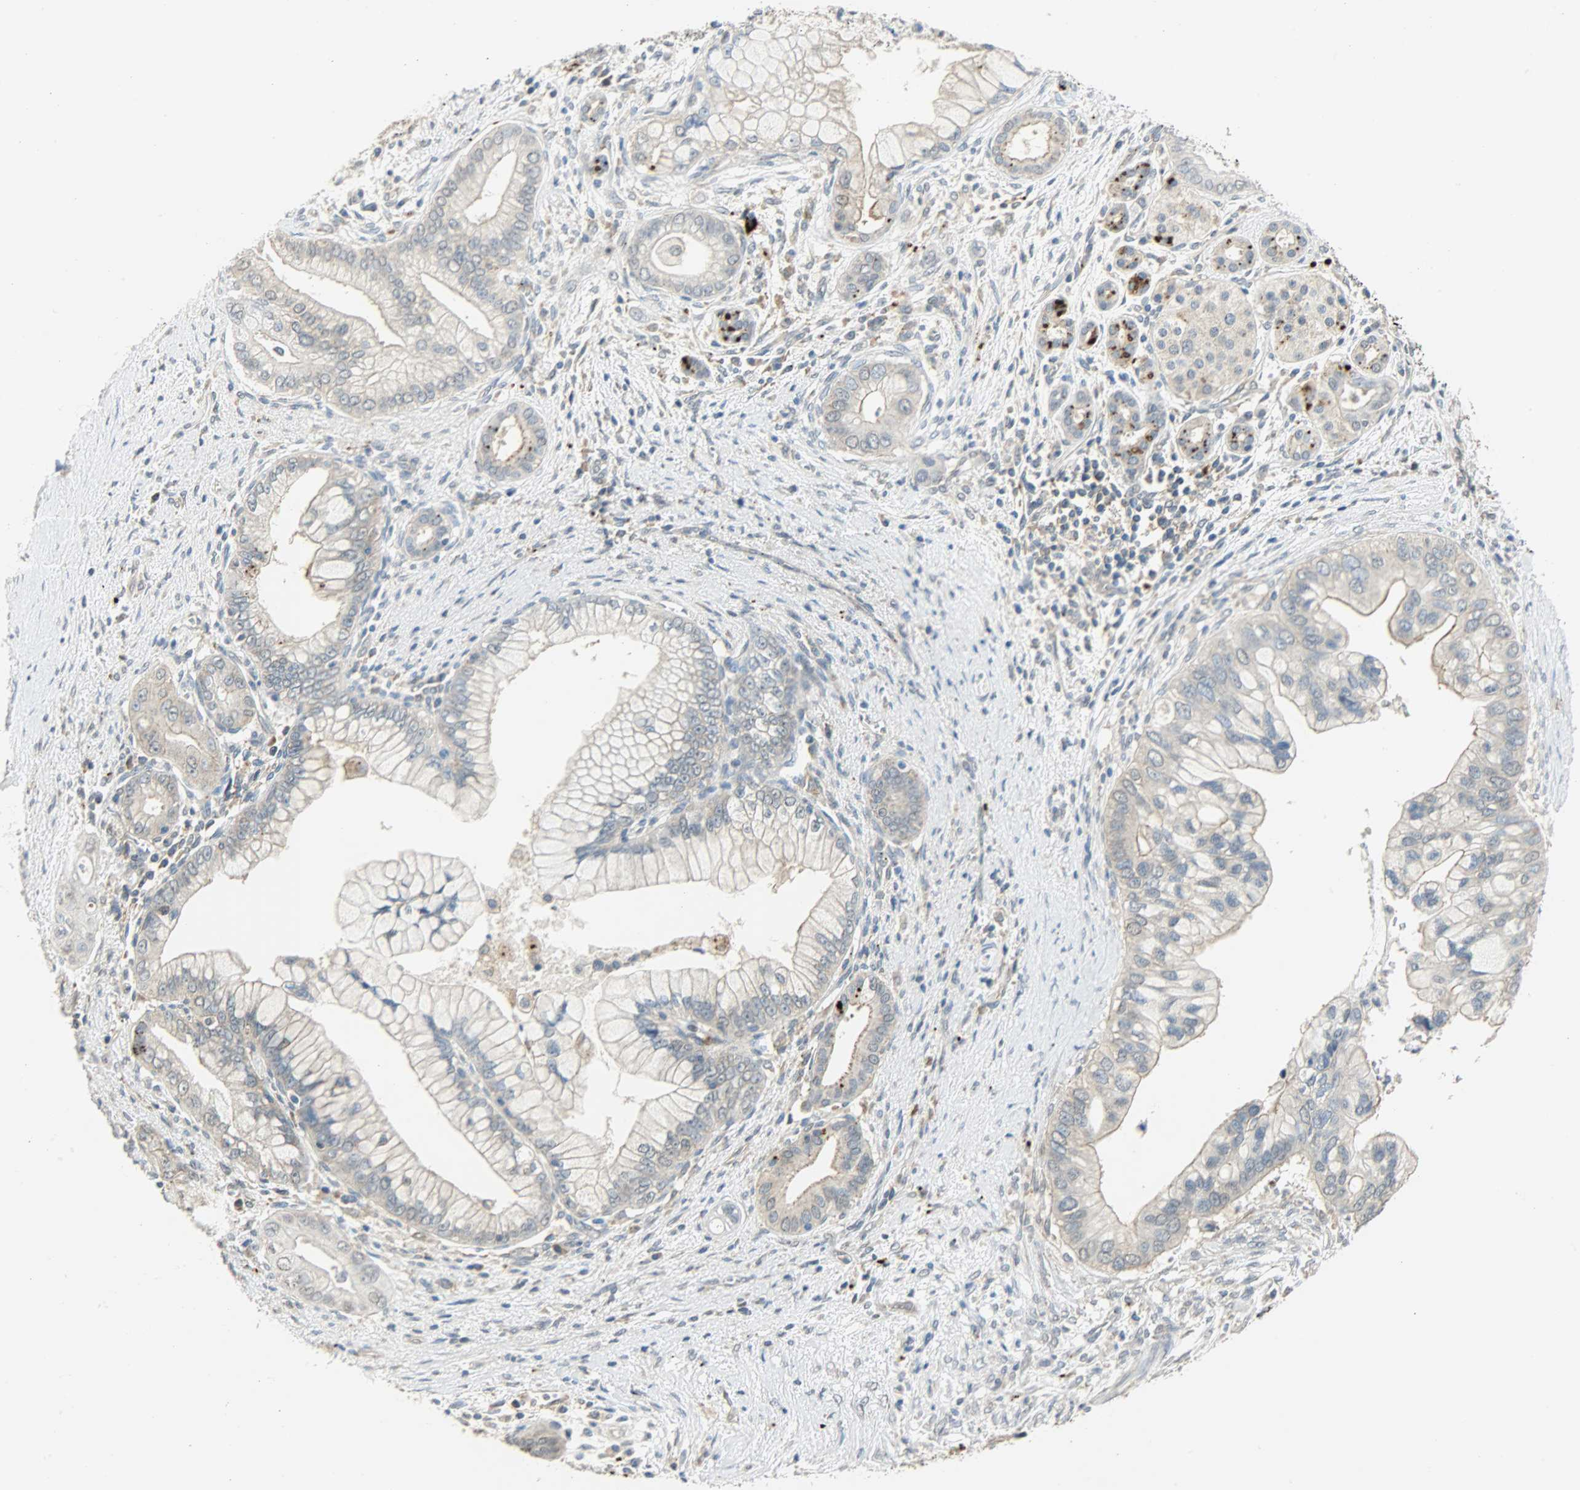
{"staining": {"intensity": "weak", "quantity": "<25%", "location": "cytoplasmic/membranous"}, "tissue": "pancreatic cancer", "cell_type": "Tumor cells", "image_type": "cancer", "snomed": [{"axis": "morphology", "description": "Adenocarcinoma, NOS"}, {"axis": "topography", "description": "Pancreas"}], "caption": "An IHC photomicrograph of adenocarcinoma (pancreatic) is shown. There is no staining in tumor cells of adenocarcinoma (pancreatic). (DAB immunohistochemistry (IHC), high magnification).", "gene": "GIT2", "patient": {"sex": "male", "age": 59}}